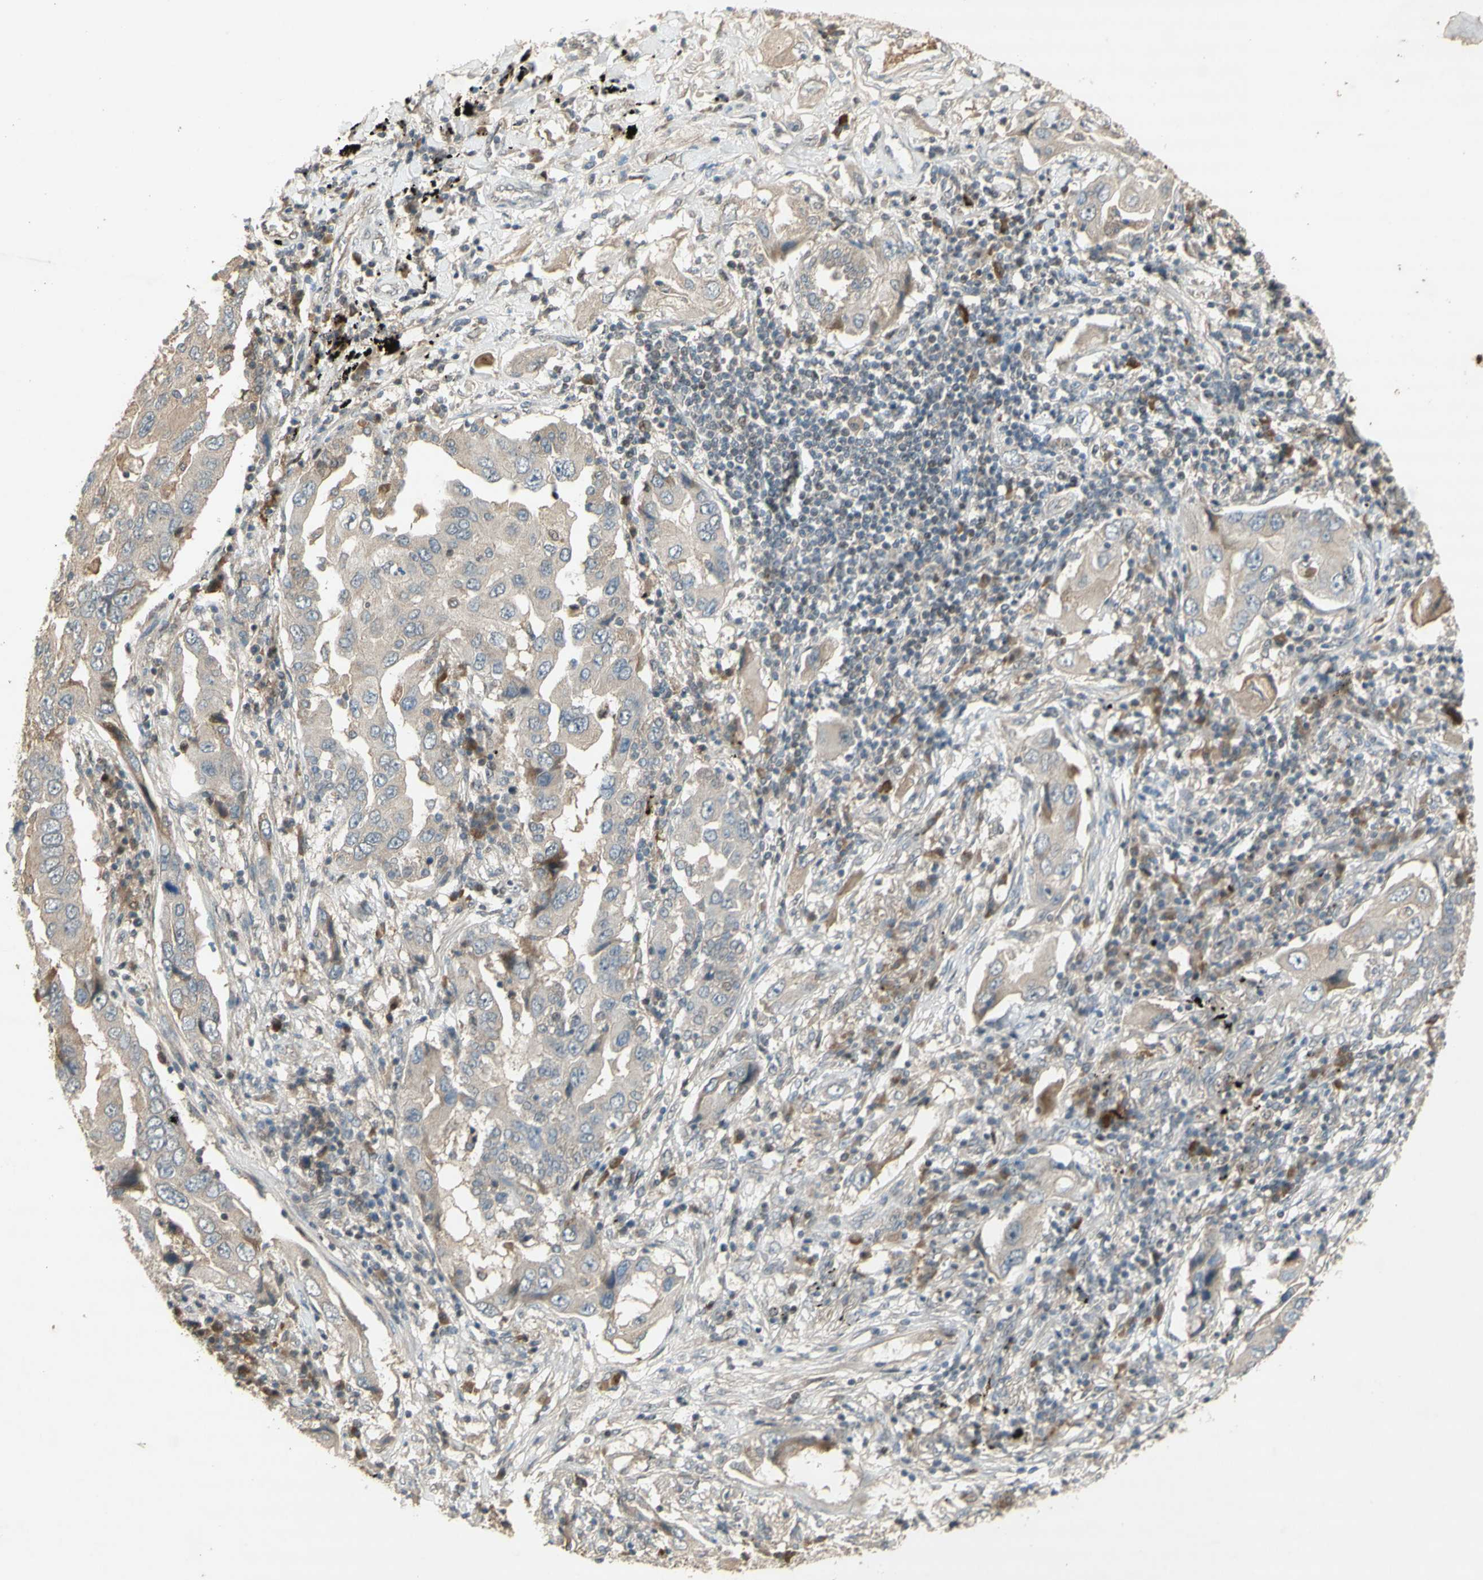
{"staining": {"intensity": "weak", "quantity": "<25%", "location": "cytoplasmic/membranous"}, "tissue": "lung cancer", "cell_type": "Tumor cells", "image_type": "cancer", "snomed": [{"axis": "morphology", "description": "Adenocarcinoma, NOS"}, {"axis": "topography", "description": "Lung"}], "caption": "Immunohistochemistry of human lung cancer (adenocarcinoma) exhibits no staining in tumor cells.", "gene": "NRG4", "patient": {"sex": "female", "age": 65}}